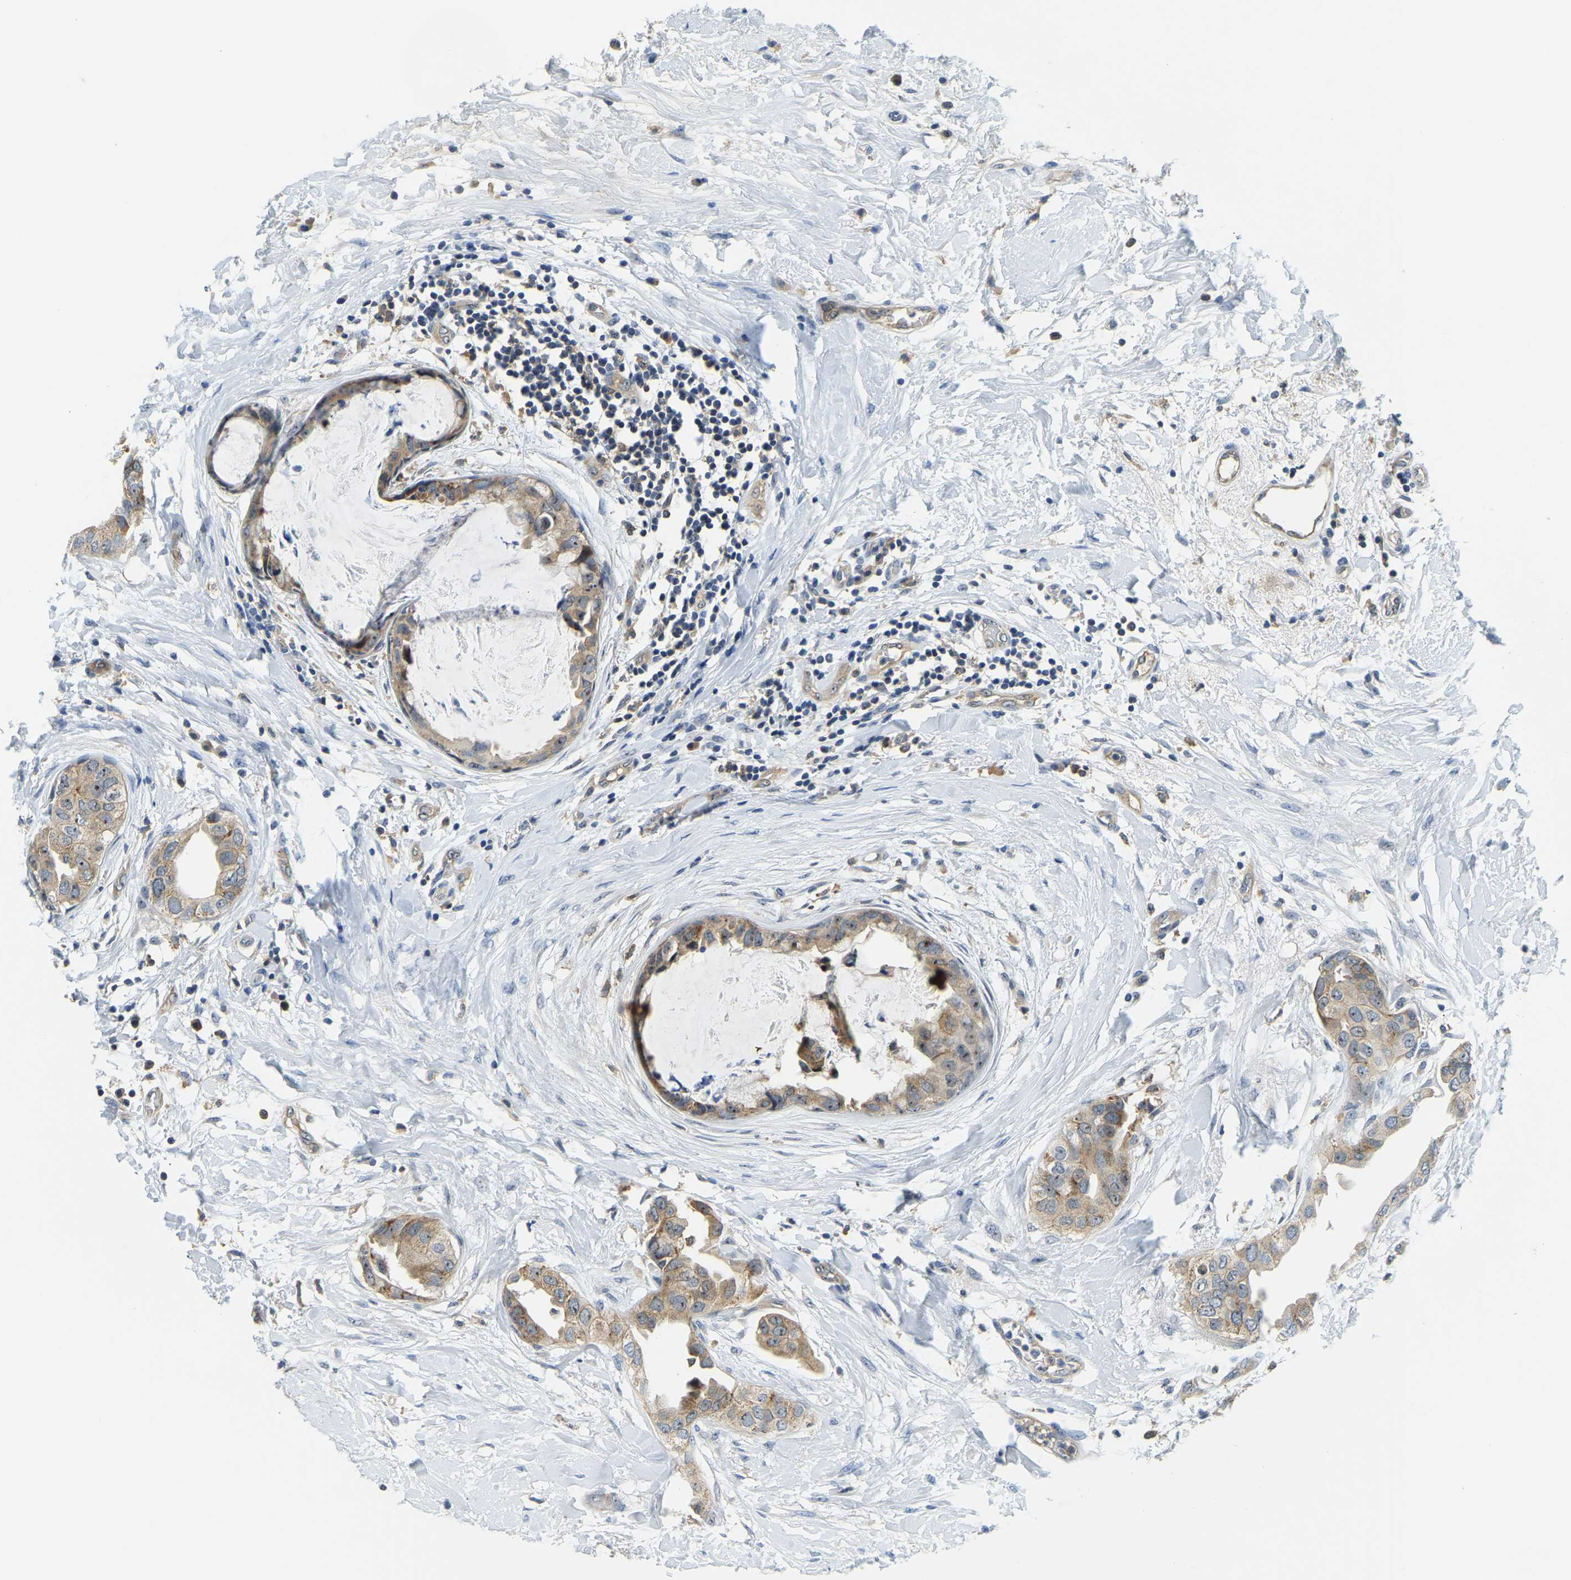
{"staining": {"intensity": "moderate", "quantity": "25%-75%", "location": "cytoplasmic/membranous,nuclear"}, "tissue": "breast cancer", "cell_type": "Tumor cells", "image_type": "cancer", "snomed": [{"axis": "morphology", "description": "Duct carcinoma"}, {"axis": "topography", "description": "Breast"}], "caption": "Breast invasive ductal carcinoma stained with IHC demonstrates moderate cytoplasmic/membranous and nuclear expression in approximately 25%-75% of tumor cells. The staining is performed using DAB brown chromogen to label protein expression. The nuclei are counter-stained blue using hematoxylin.", "gene": "RRP1", "patient": {"sex": "female", "age": 40}}